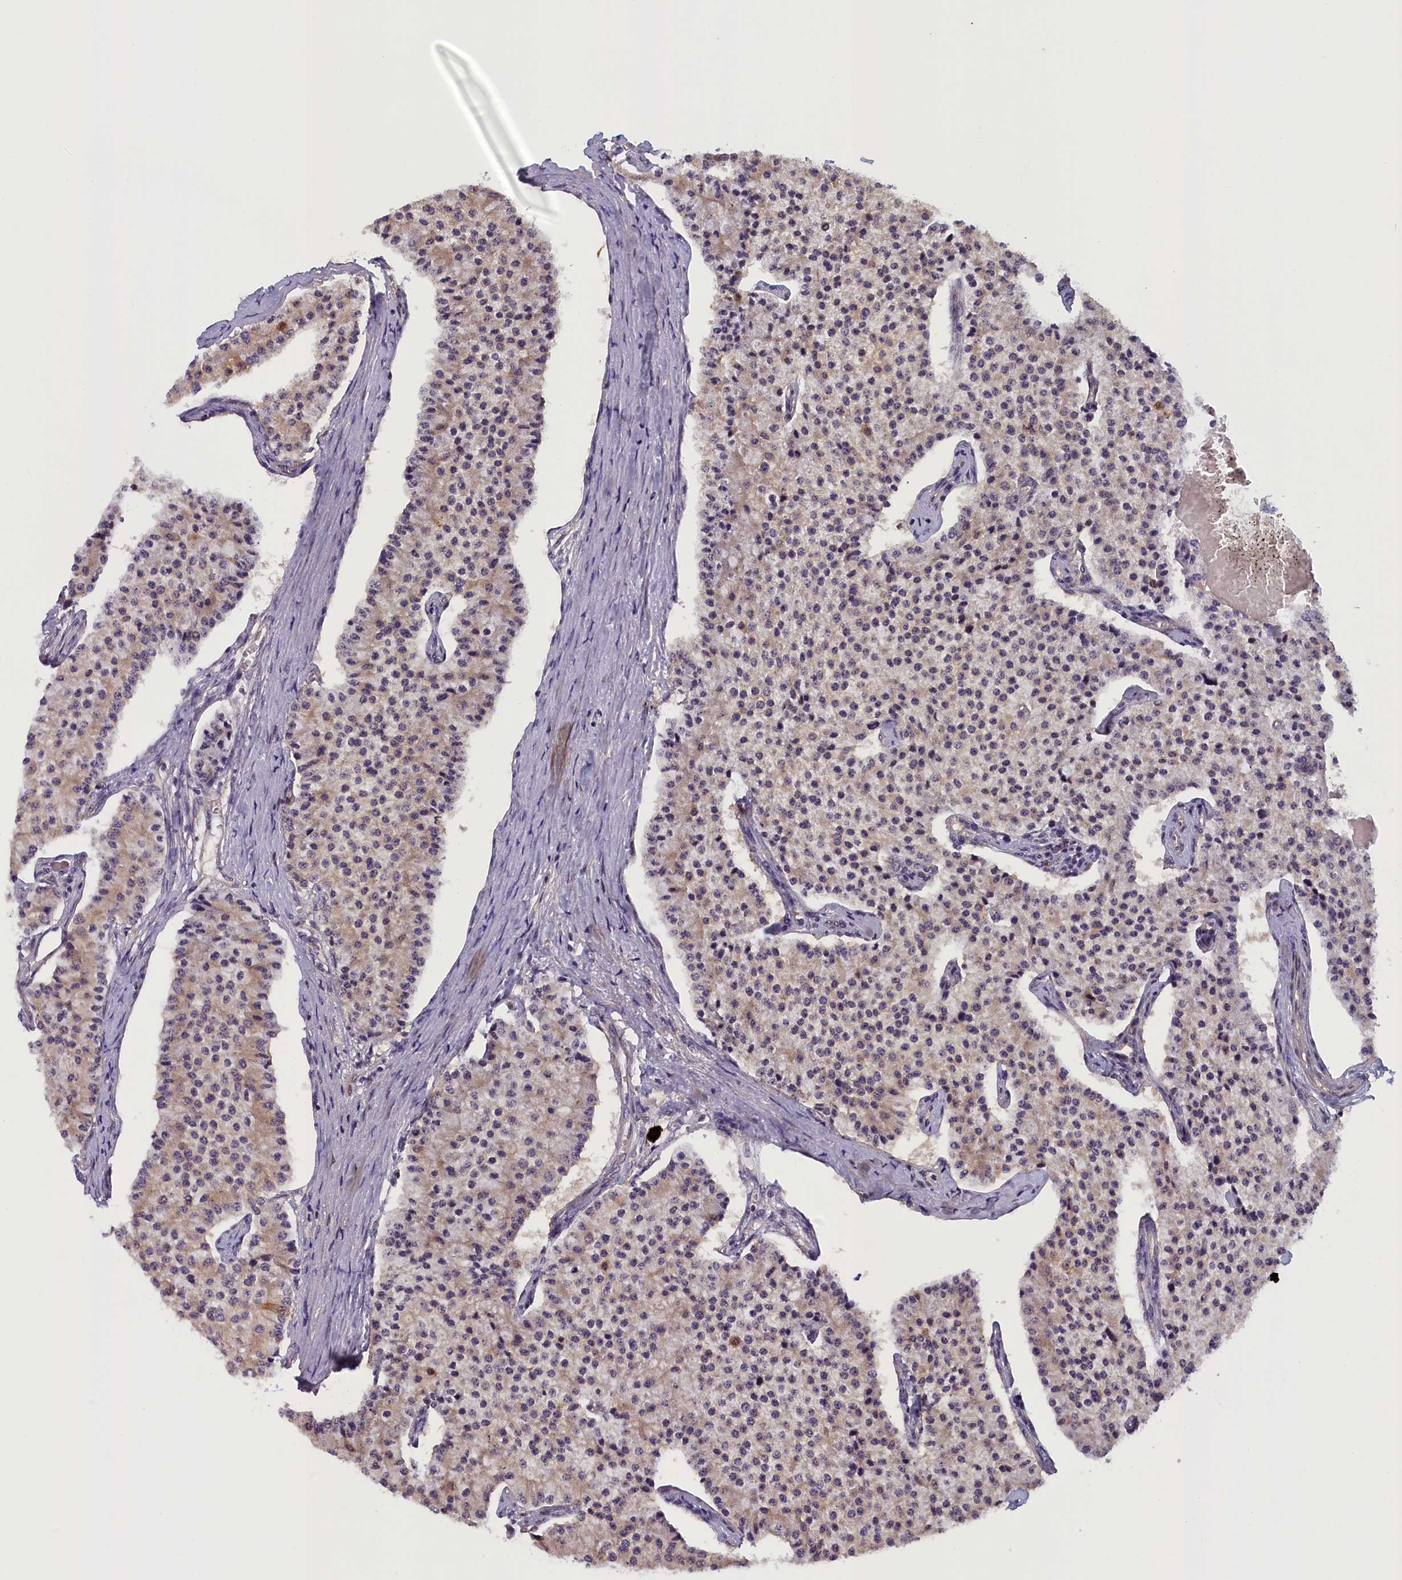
{"staining": {"intensity": "weak", "quantity": "<25%", "location": "cytoplasmic/membranous"}, "tissue": "carcinoid", "cell_type": "Tumor cells", "image_type": "cancer", "snomed": [{"axis": "morphology", "description": "Carcinoid, malignant, NOS"}, {"axis": "topography", "description": "Colon"}], "caption": "Tumor cells are negative for brown protein staining in carcinoid. Brightfield microscopy of immunohistochemistry stained with DAB (3,3'-diaminobenzidine) (brown) and hematoxylin (blue), captured at high magnification.", "gene": "CCDC9B", "patient": {"sex": "female", "age": 52}}